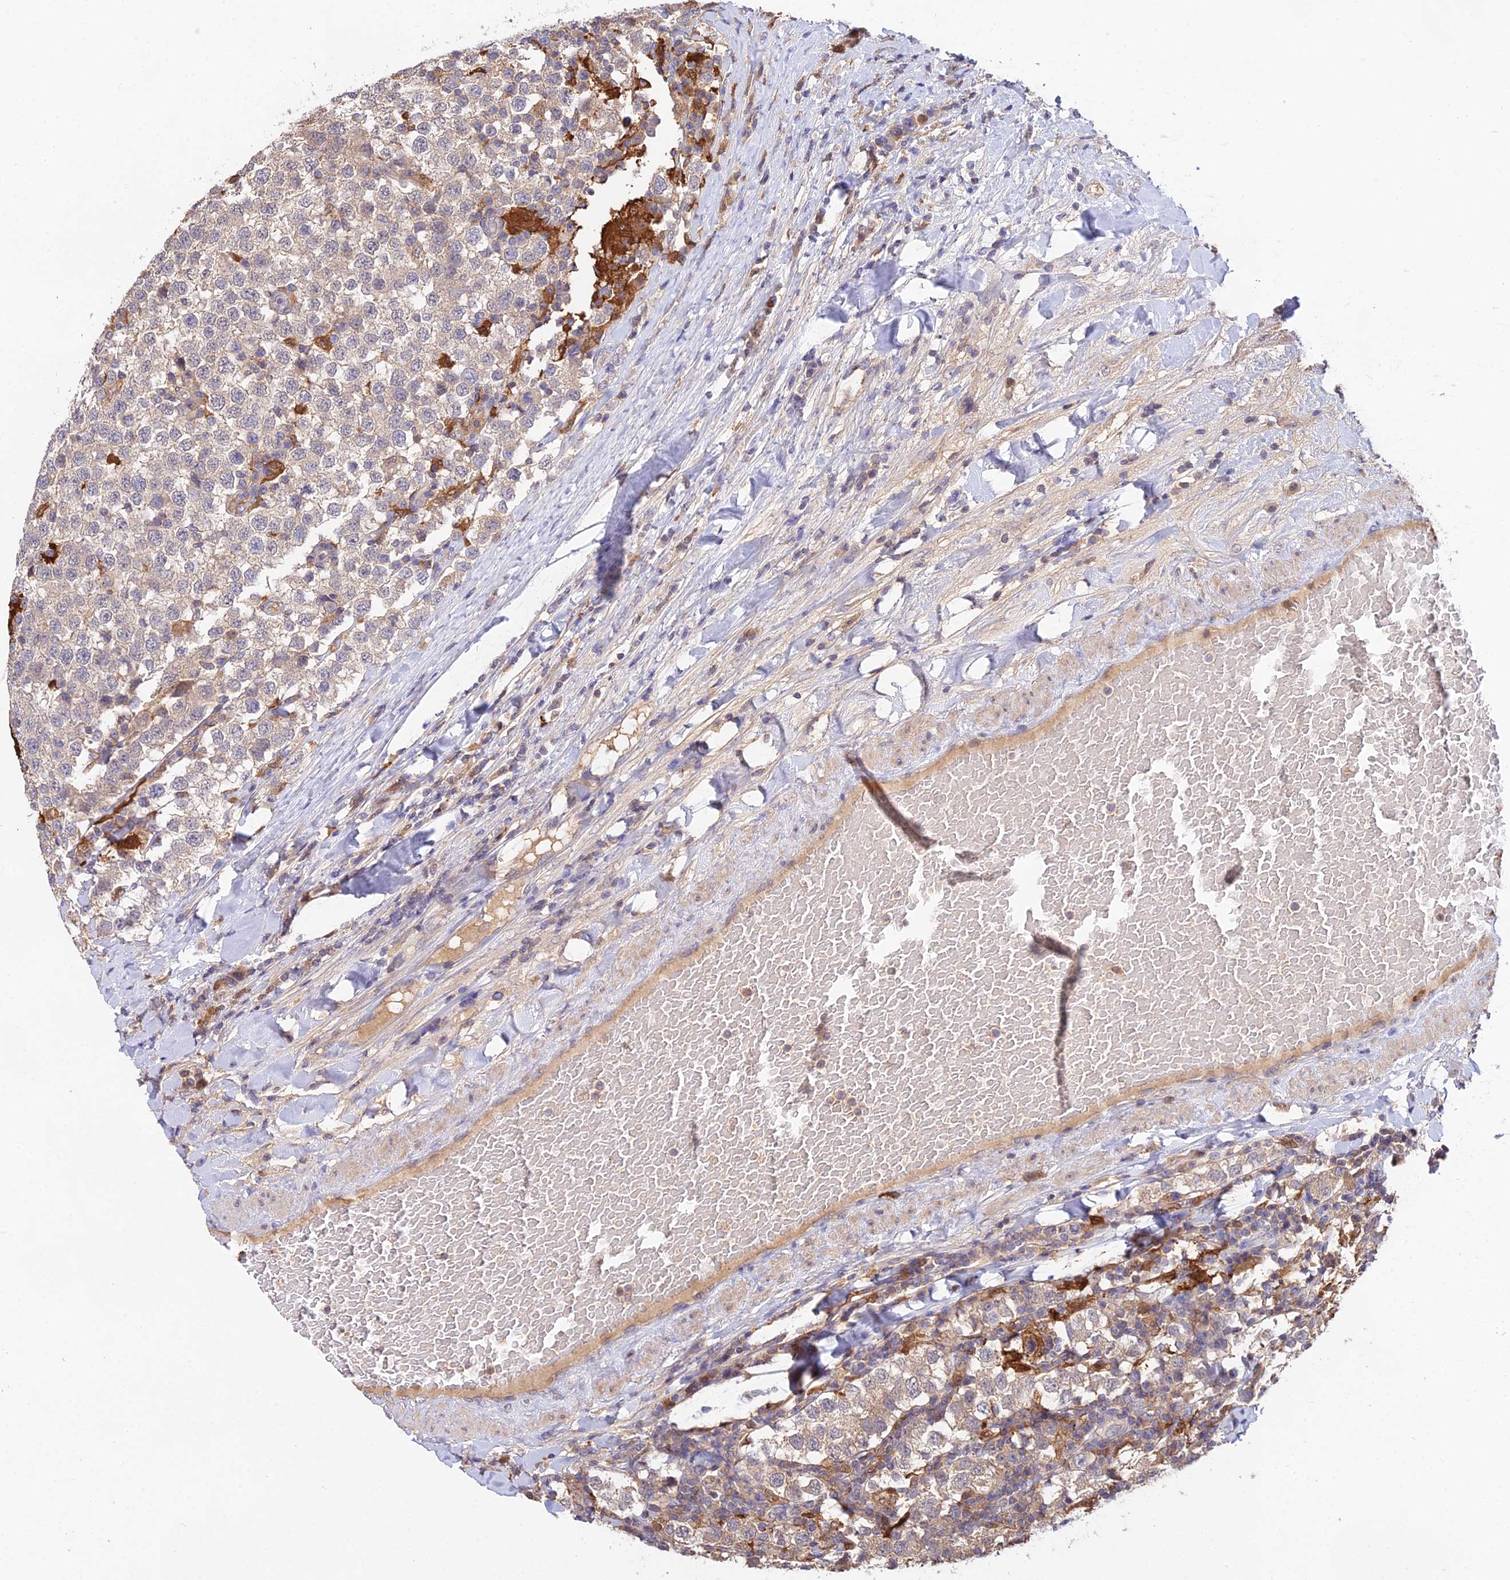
{"staining": {"intensity": "negative", "quantity": "none", "location": "none"}, "tissue": "testis cancer", "cell_type": "Tumor cells", "image_type": "cancer", "snomed": [{"axis": "morphology", "description": "Seminoma, NOS"}, {"axis": "topography", "description": "Testis"}], "caption": "Seminoma (testis) was stained to show a protein in brown. There is no significant expression in tumor cells.", "gene": "FBP1", "patient": {"sex": "male", "age": 34}}